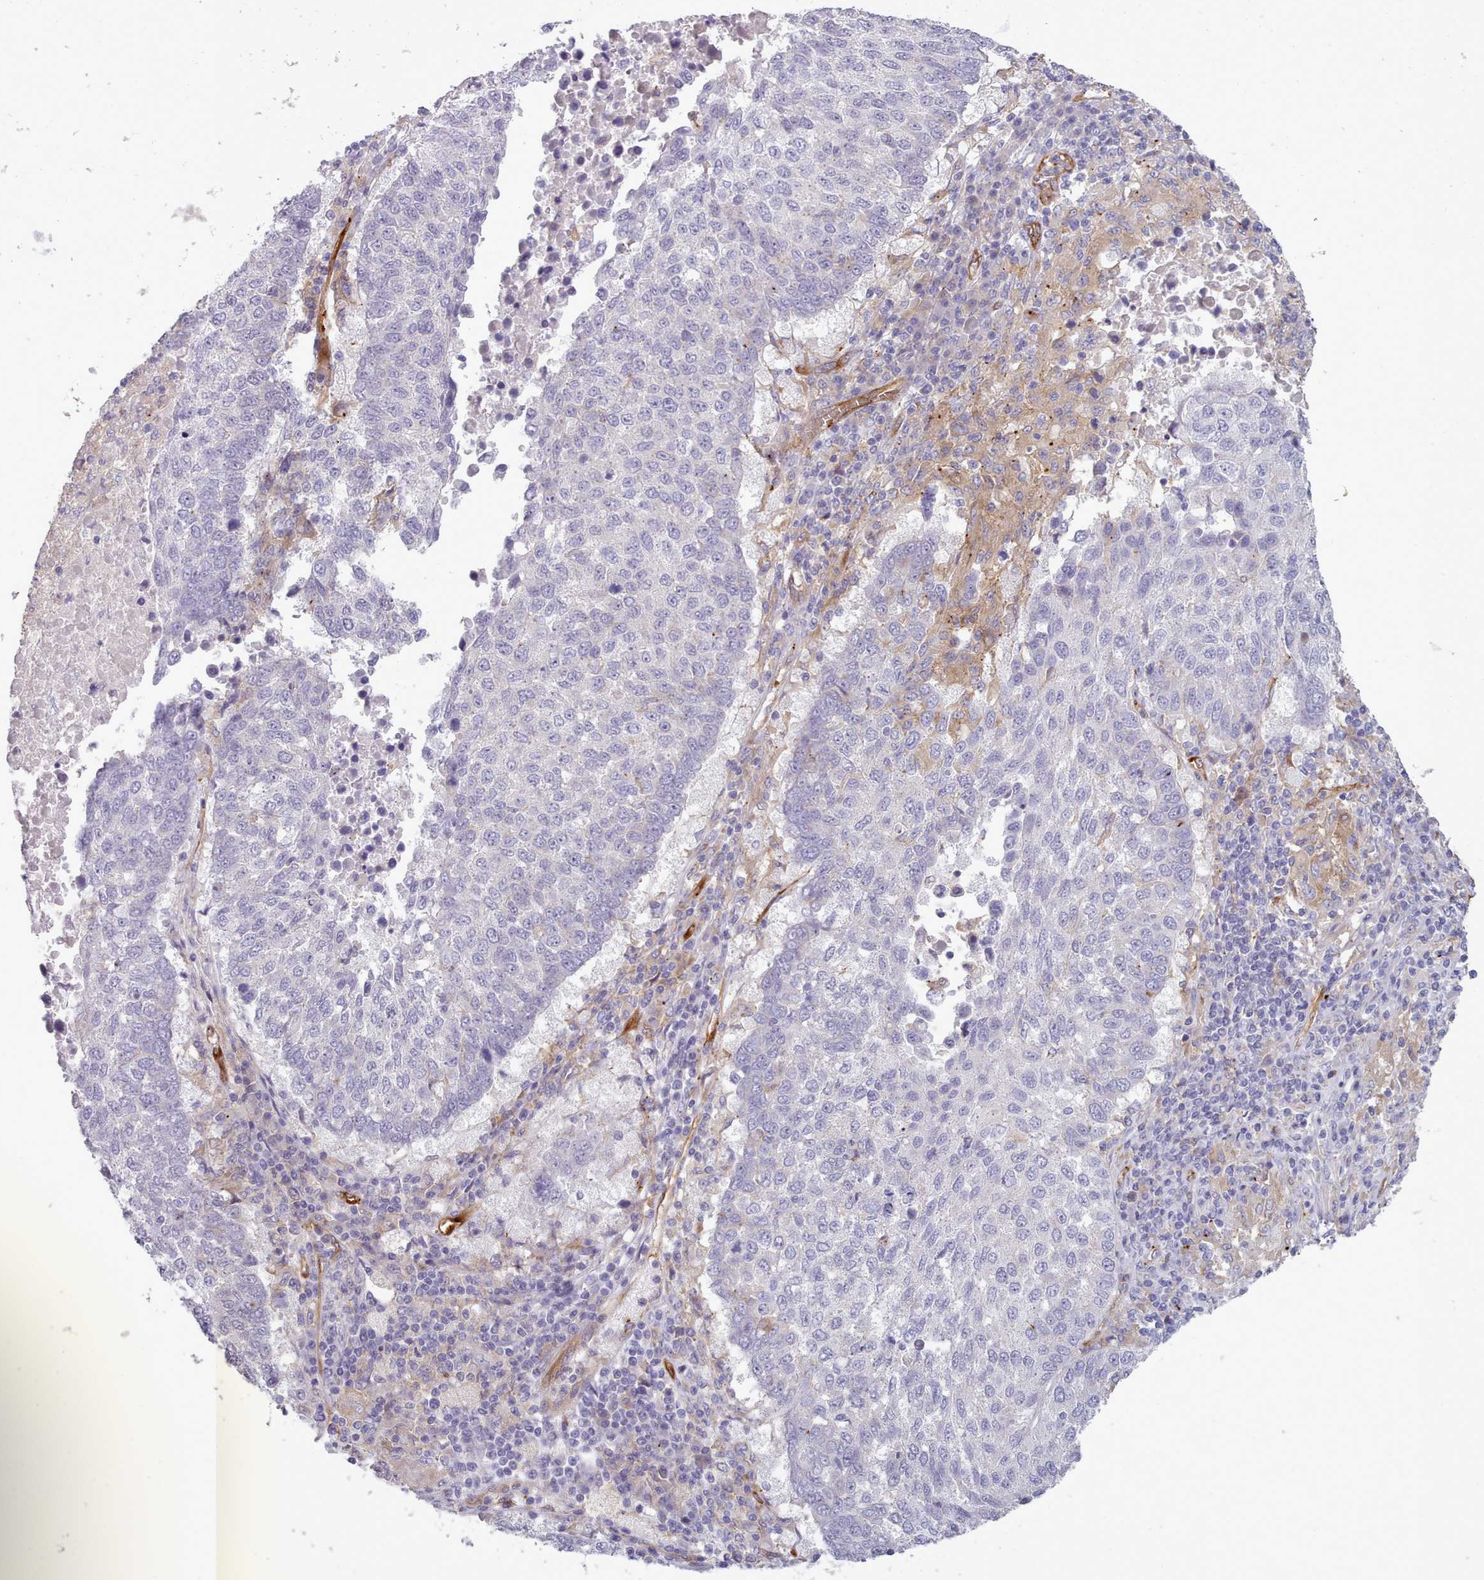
{"staining": {"intensity": "negative", "quantity": "none", "location": "none"}, "tissue": "lung cancer", "cell_type": "Tumor cells", "image_type": "cancer", "snomed": [{"axis": "morphology", "description": "Squamous cell carcinoma, NOS"}, {"axis": "topography", "description": "Lung"}], "caption": "Tumor cells are negative for brown protein staining in squamous cell carcinoma (lung).", "gene": "CD300LF", "patient": {"sex": "male", "age": 73}}